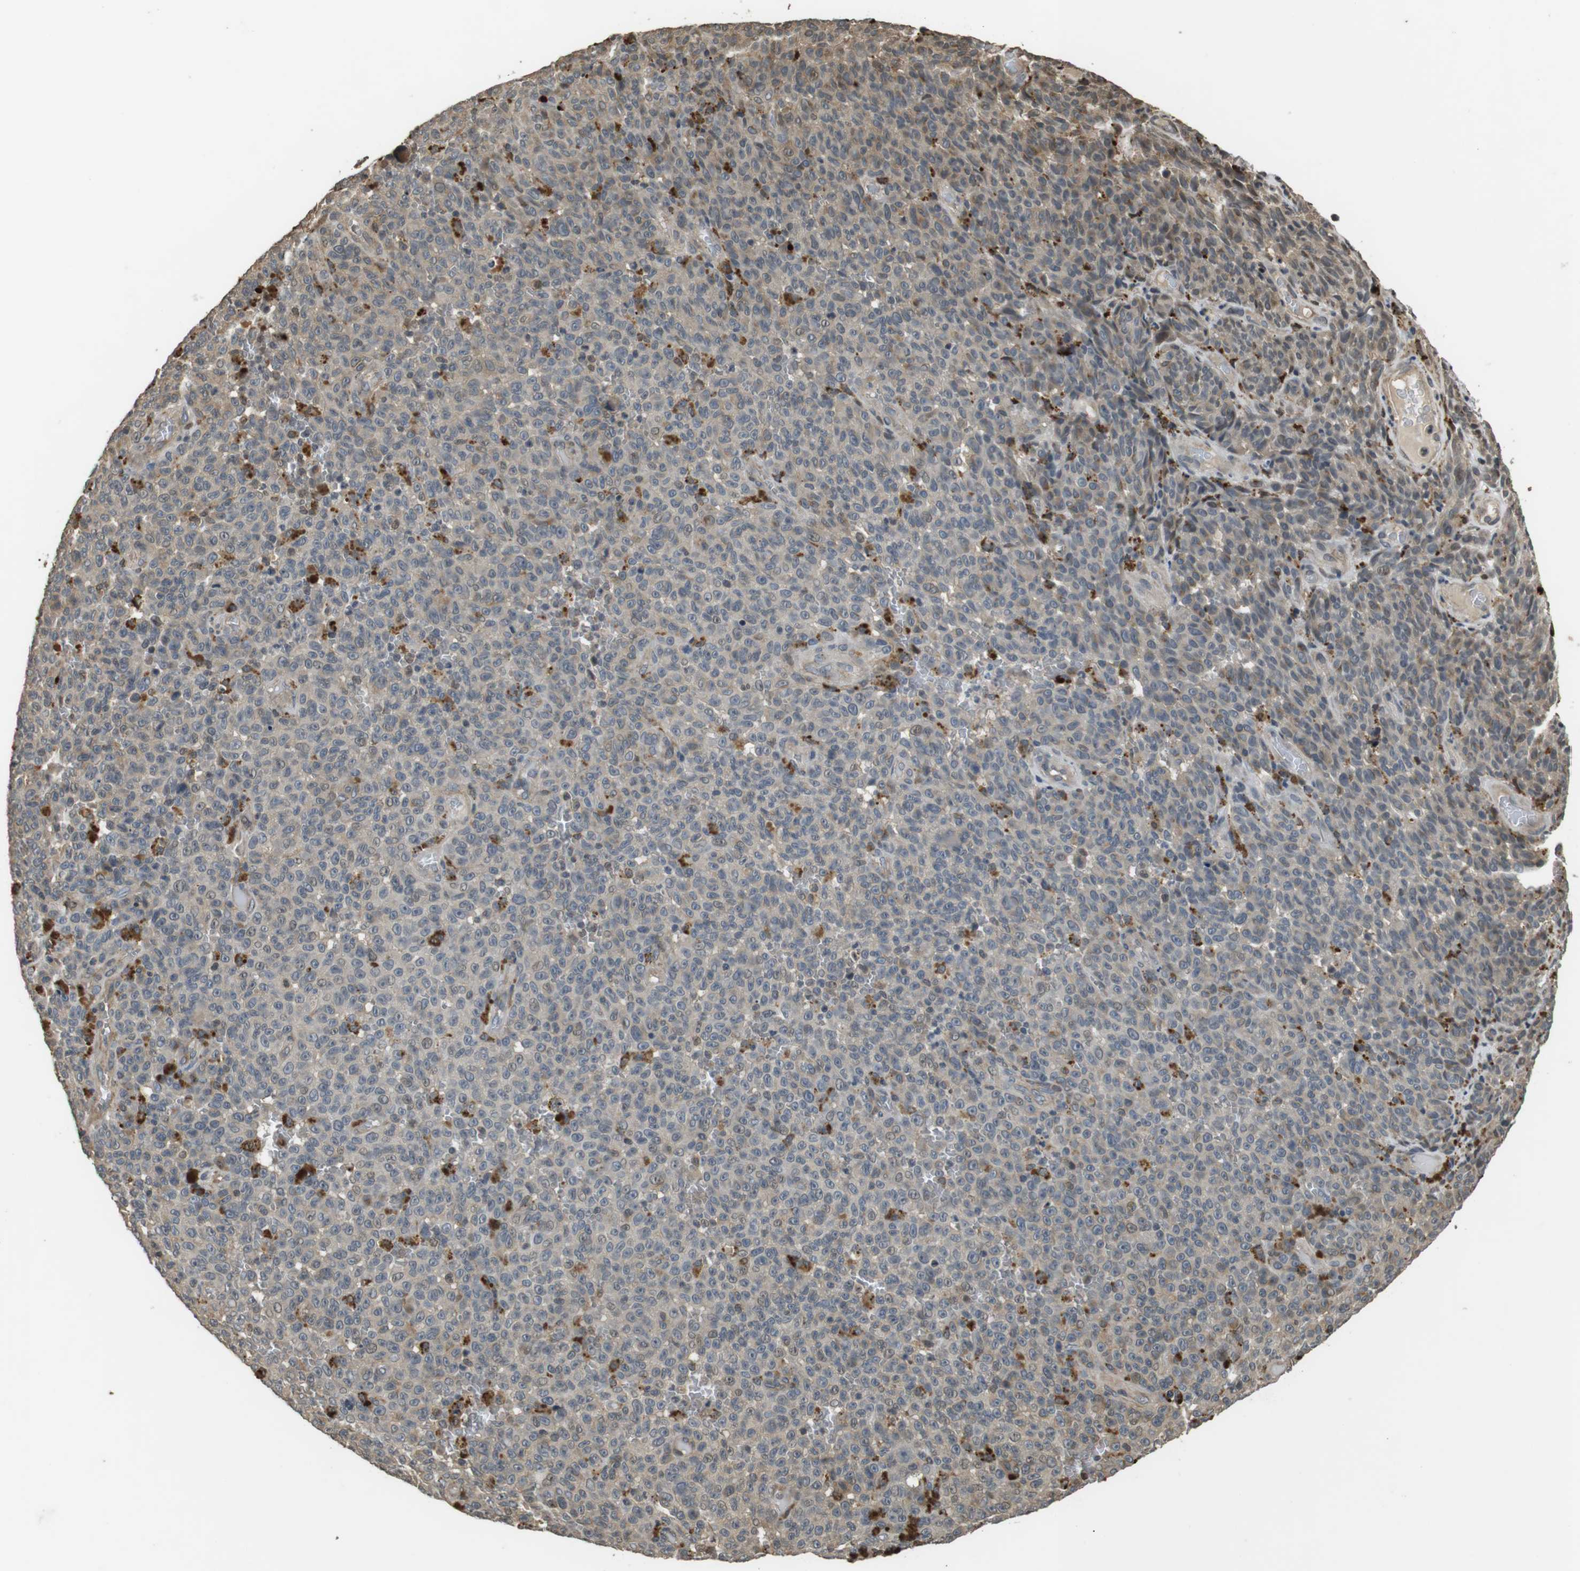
{"staining": {"intensity": "weak", "quantity": ">75%", "location": "cytoplasmic/membranous,nuclear"}, "tissue": "melanoma", "cell_type": "Tumor cells", "image_type": "cancer", "snomed": [{"axis": "morphology", "description": "Malignant melanoma, NOS"}, {"axis": "topography", "description": "Skin"}], "caption": "Weak cytoplasmic/membranous and nuclear positivity is present in about >75% of tumor cells in melanoma. Using DAB (3,3'-diaminobenzidine) (brown) and hematoxylin (blue) stains, captured at high magnification using brightfield microscopy.", "gene": "FZD10", "patient": {"sex": "female", "age": 82}}